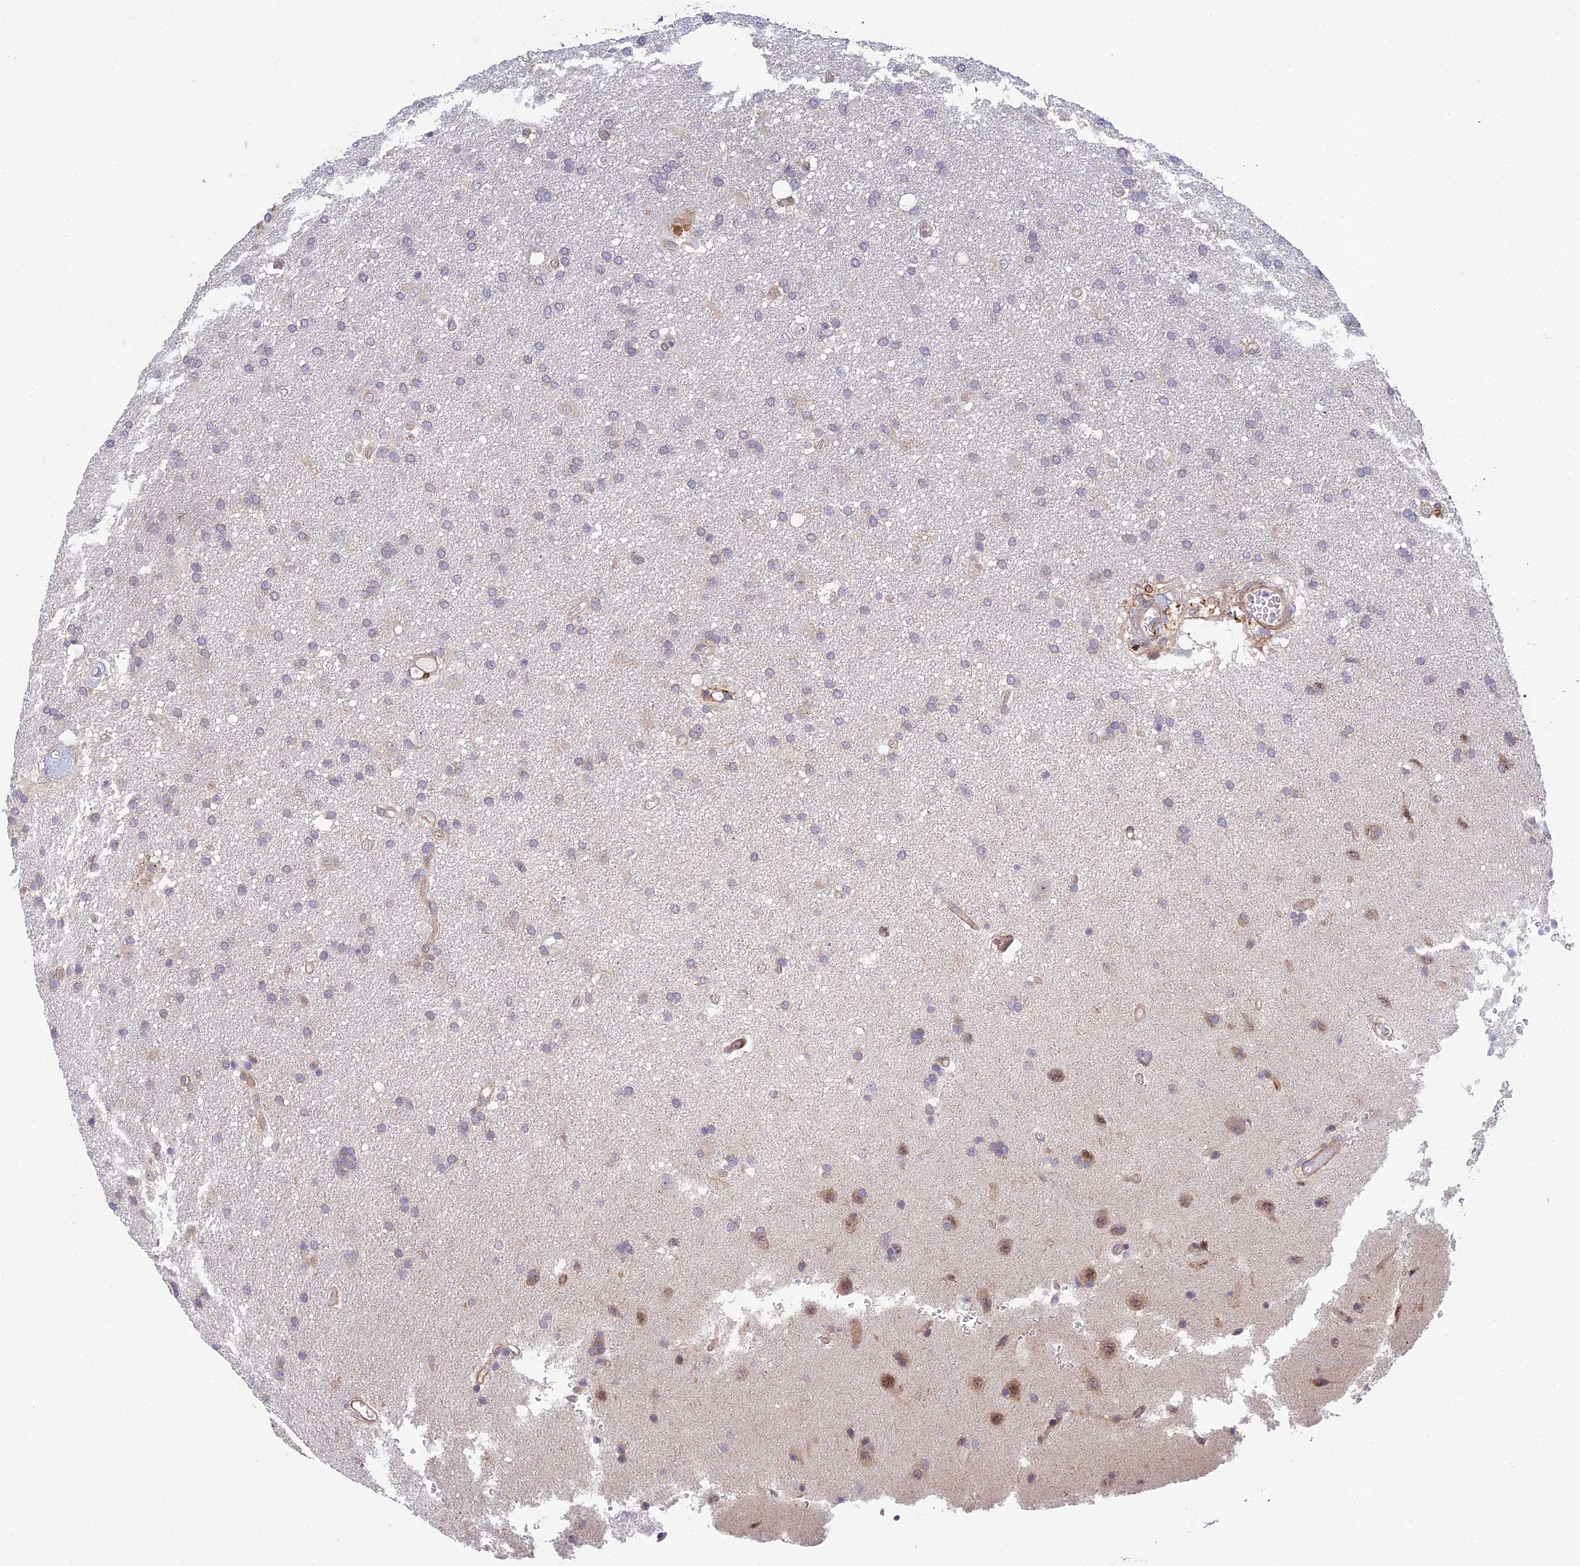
{"staining": {"intensity": "weak", "quantity": "<25%", "location": "cytoplasmic/membranous"}, "tissue": "glioma", "cell_type": "Tumor cells", "image_type": "cancer", "snomed": [{"axis": "morphology", "description": "Glioma, malignant, Low grade"}, {"axis": "topography", "description": "Brain"}], "caption": "An IHC micrograph of glioma is shown. There is no staining in tumor cells of glioma.", "gene": "INCA1", "patient": {"sex": "male", "age": 66}}